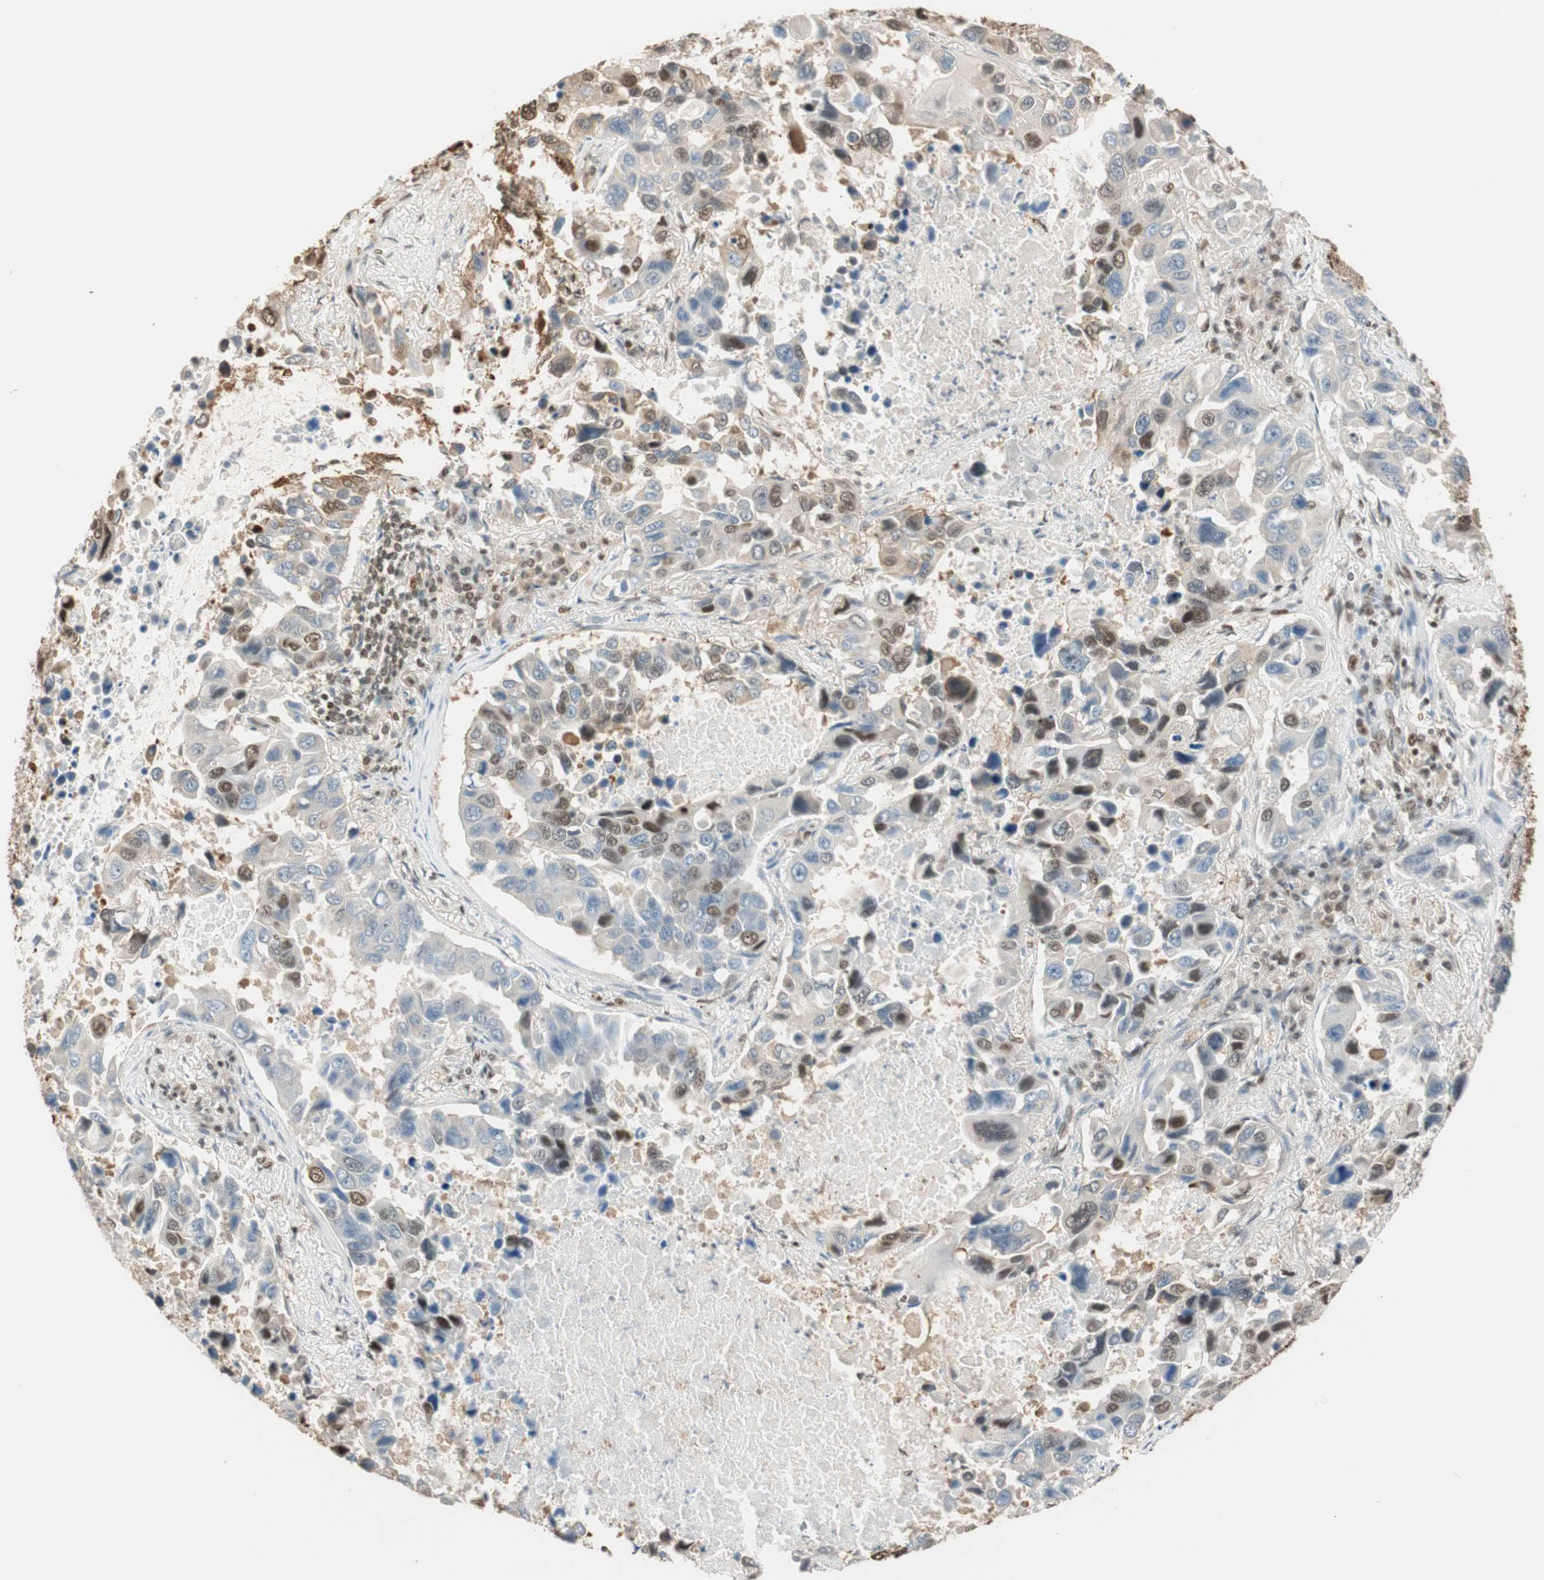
{"staining": {"intensity": "moderate", "quantity": "<25%", "location": "cytoplasmic/membranous,nuclear"}, "tissue": "lung cancer", "cell_type": "Tumor cells", "image_type": "cancer", "snomed": [{"axis": "morphology", "description": "Adenocarcinoma, NOS"}, {"axis": "topography", "description": "Lung"}], "caption": "Lung adenocarcinoma stained with a brown dye reveals moderate cytoplasmic/membranous and nuclear positive staining in about <25% of tumor cells.", "gene": "FANCG", "patient": {"sex": "male", "age": 64}}